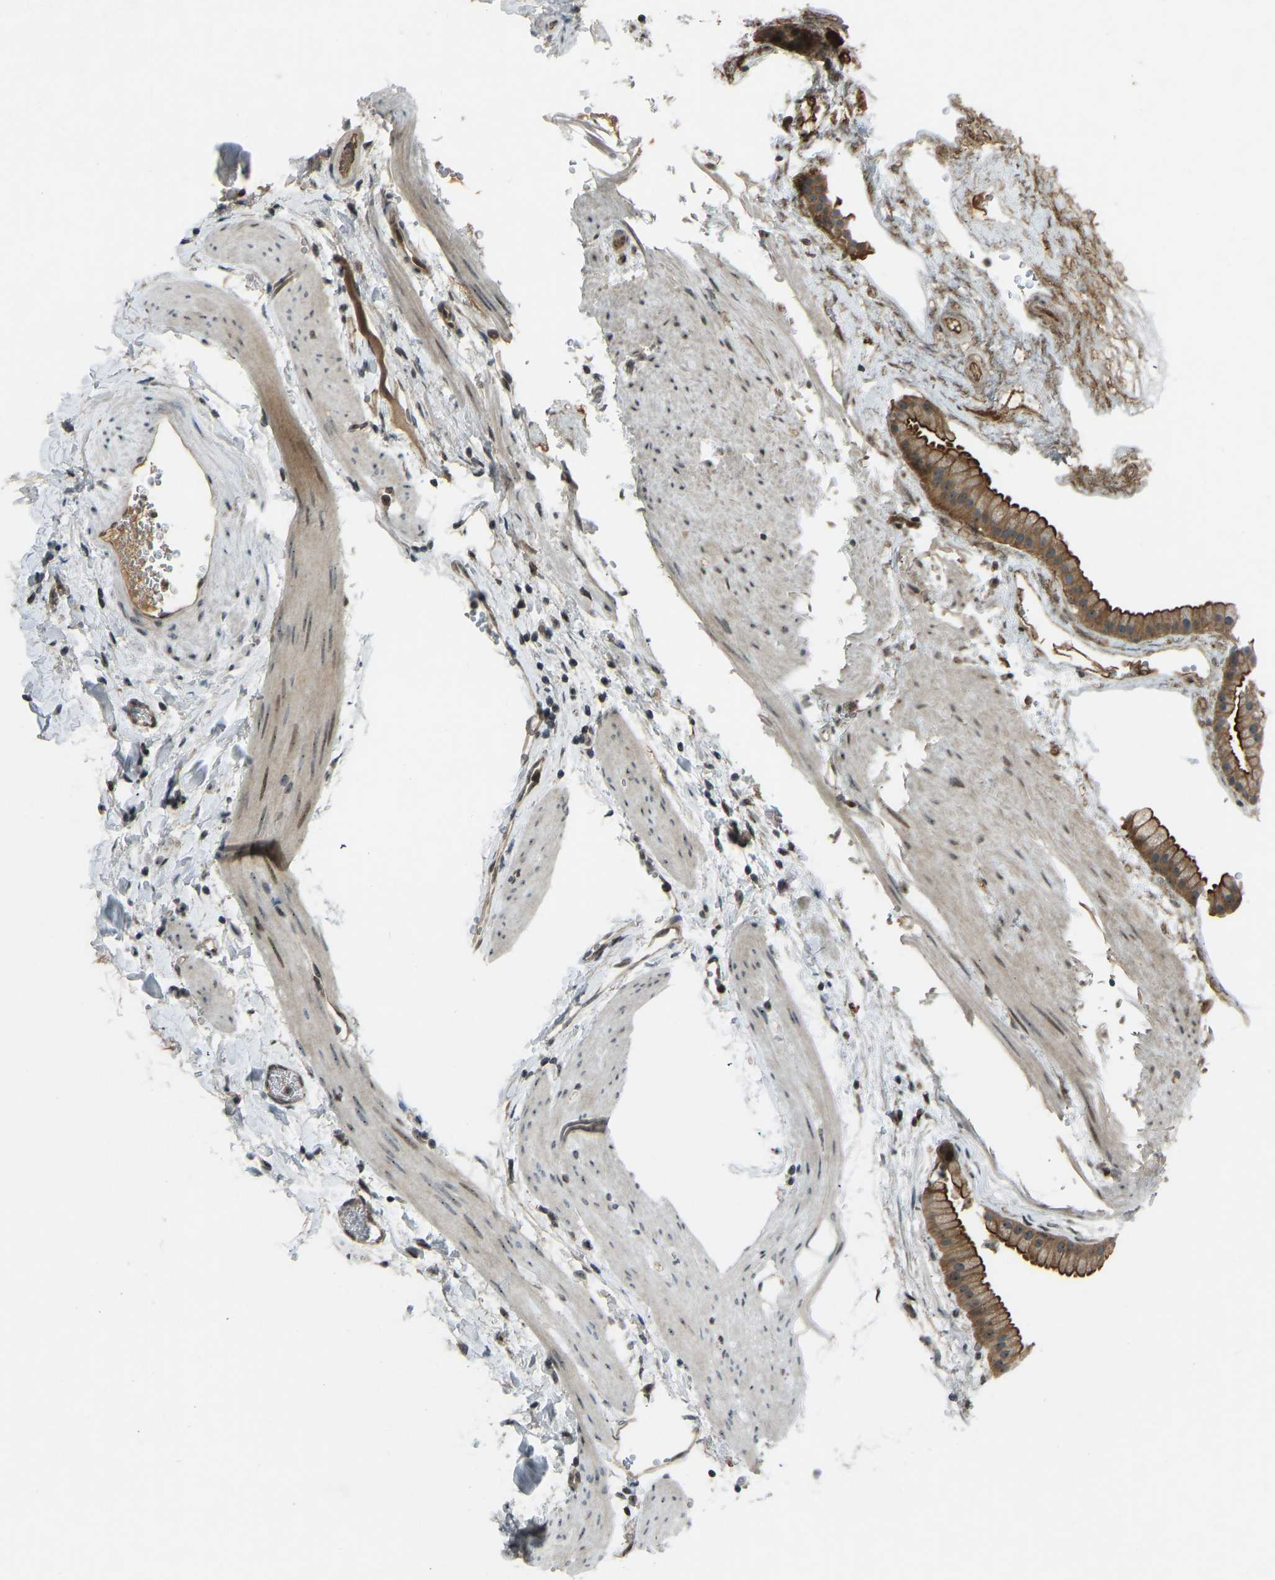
{"staining": {"intensity": "moderate", "quantity": ">75%", "location": "cytoplasmic/membranous"}, "tissue": "gallbladder", "cell_type": "Glandular cells", "image_type": "normal", "snomed": [{"axis": "morphology", "description": "Normal tissue, NOS"}, {"axis": "topography", "description": "Gallbladder"}], "caption": "Gallbladder stained with DAB immunohistochemistry (IHC) demonstrates medium levels of moderate cytoplasmic/membranous positivity in about >75% of glandular cells. Nuclei are stained in blue.", "gene": "SVOPL", "patient": {"sex": "female", "age": 64}}